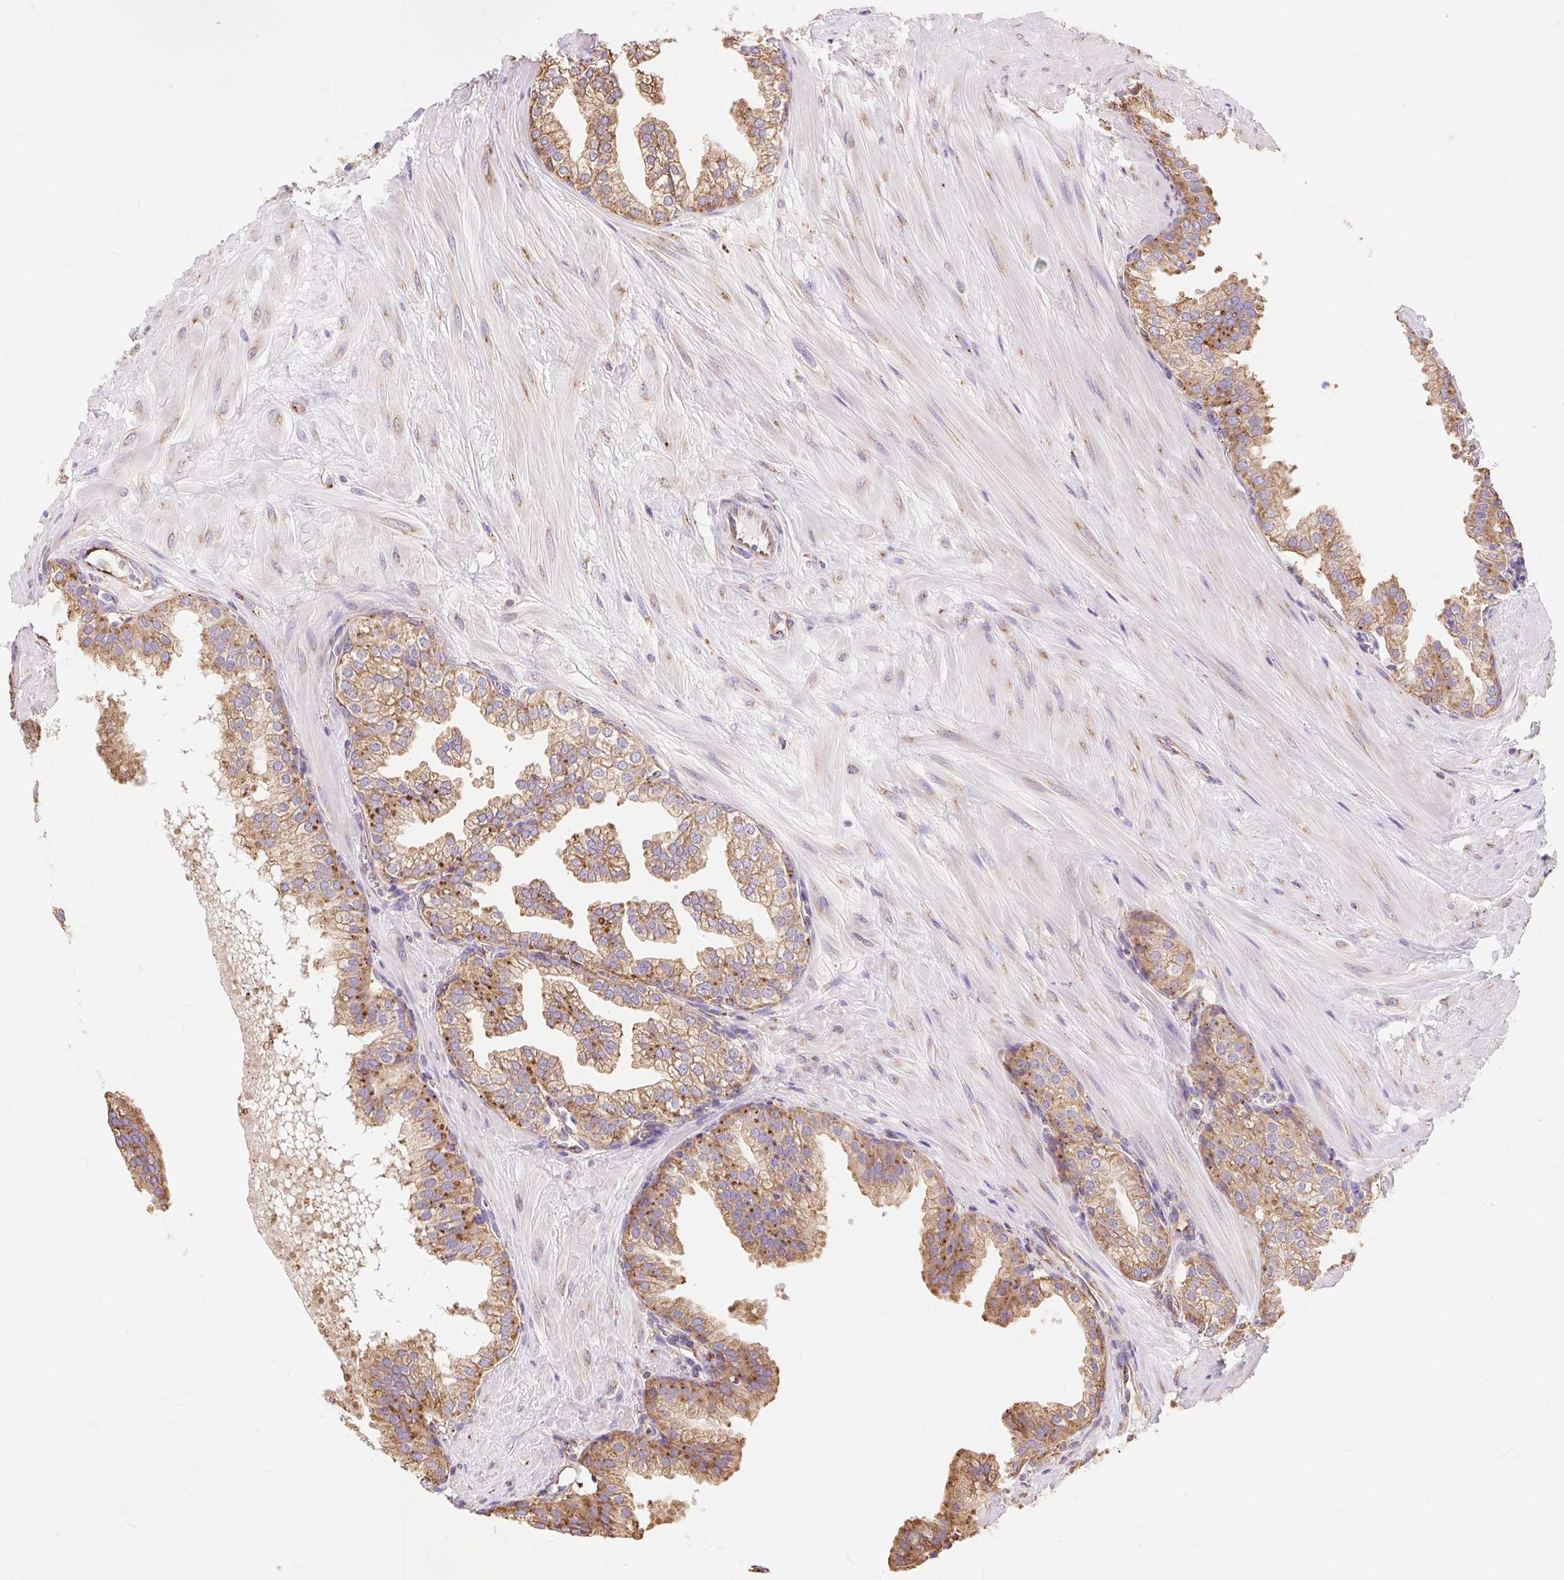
{"staining": {"intensity": "moderate", "quantity": ">75%", "location": "cytoplasmic/membranous"}, "tissue": "prostate", "cell_type": "Glandular cells", "image_type": "normal", "snomed": [{"axis": "morphology", "description": "Normal tissue, NOS"}, {"axis": "topography", "description": "Prostate"}, {"axis": "topography", "description": "Peripheral nerve tissue"}], "caption": "Immunohistochemistry (DAB) staining of unremarkable prostate shows moderate cytoplasmic/membranous protein positivity in about >75% of glandular cells. The staining was performed using DAB (3,3'-diaminobenzidine), with brown indicating positive protein expression. Nuclei are stained blue with hematoxylin.", "gene": "ENSG00000260836", "patient": {"sex": "male", "age": 55}}